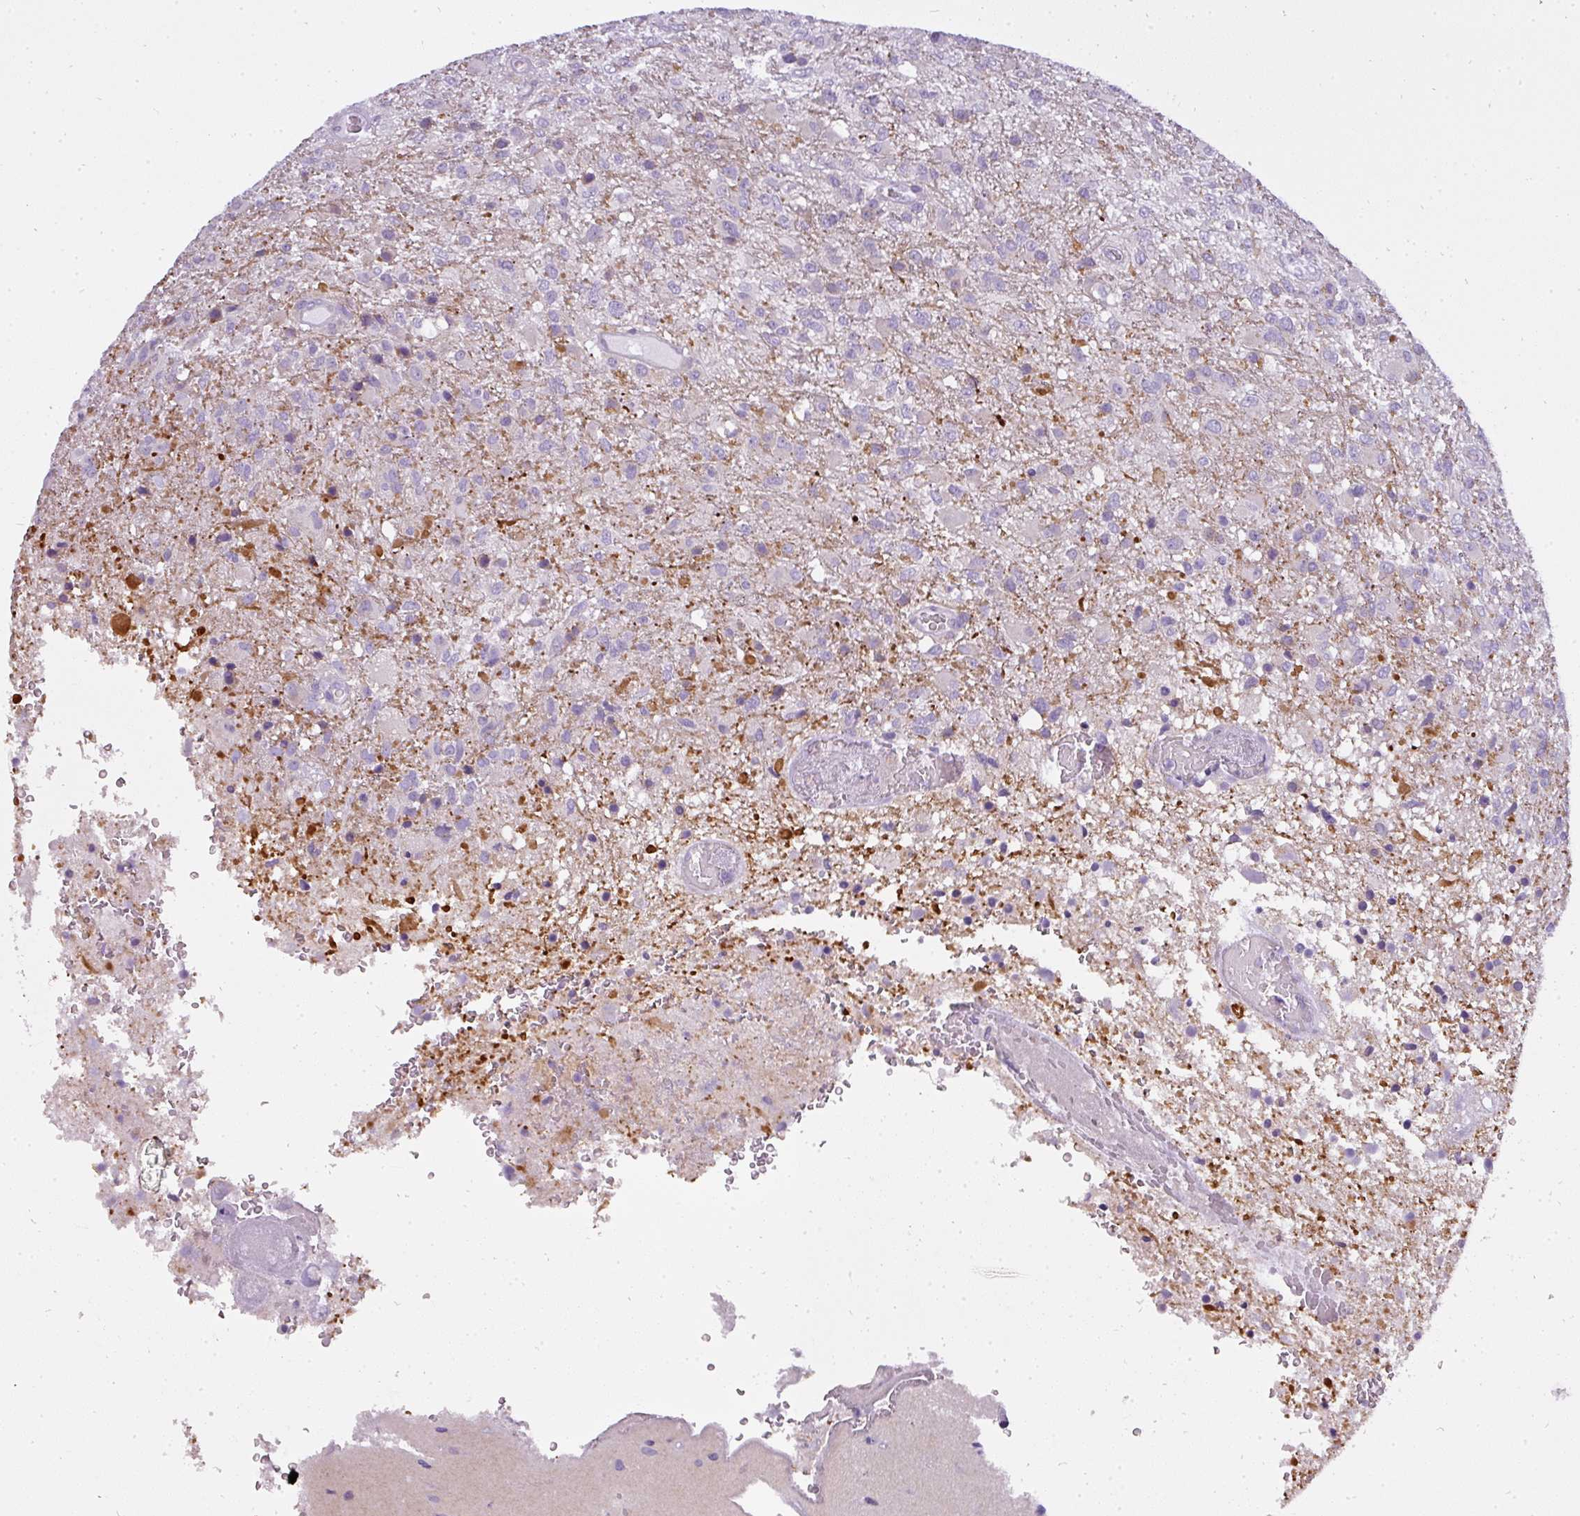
{"staining": {"intensity": "negative", "quantity": "none", "location": "none"}, "tissue": "glioma", "cell_type": "Tumor cells", "image_type": "cancer", "snomed": [{"axis": "morphology", "description": "Glioma, malignant, High grade"}, {"axis": "topography", "description": "Brain"}], "caption": "There is no significant positivity in tumor cells of malignant high-grade glioma. Brightfield microscopy of IHC stained with DAB (brown) and hematoxylin (blue), captured at high magnification.", "gene": "ATP6V1D", "patient": {"sex": "female", "age": 74}}